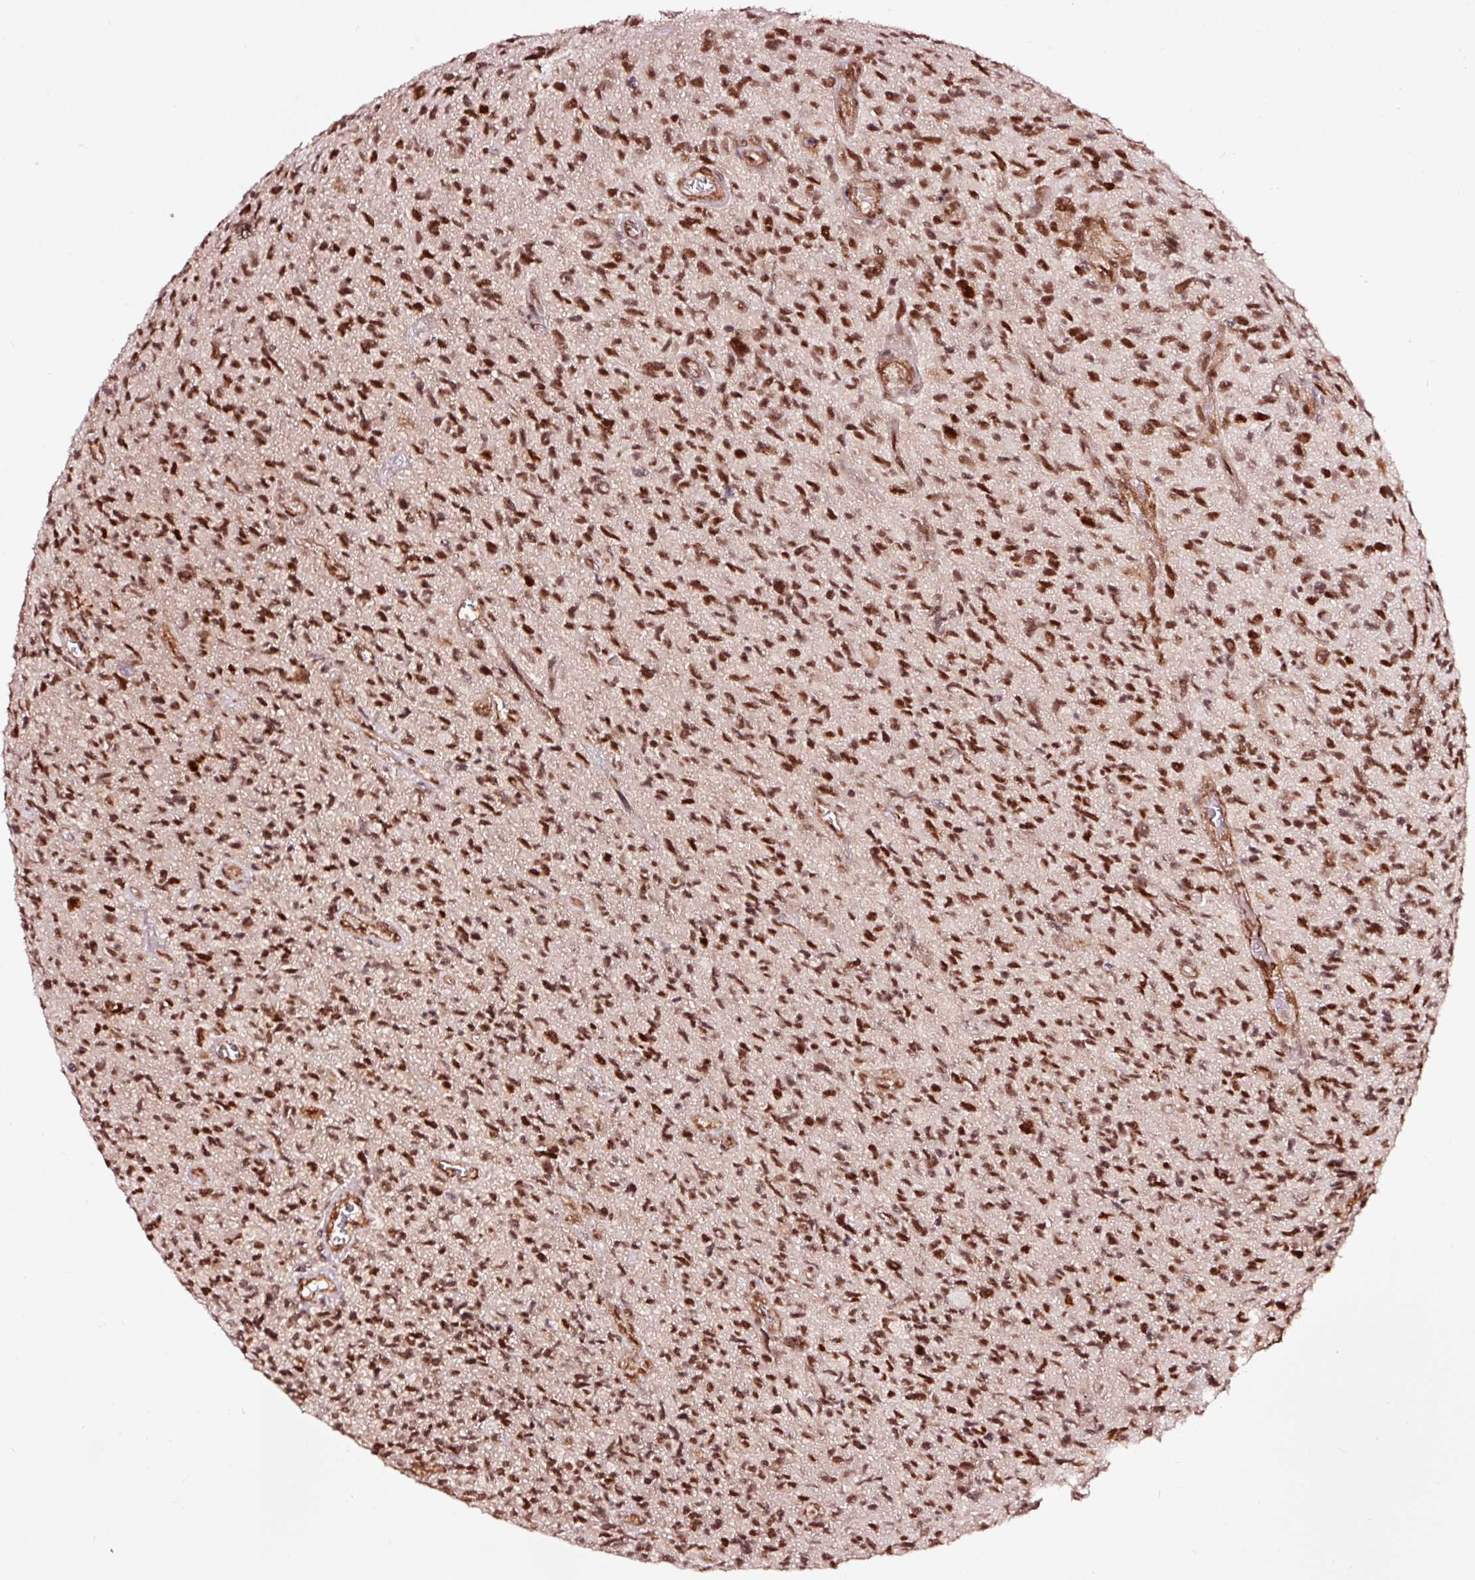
{"staining": {"intensity": "strong", "quantity": ">75%", "location": "nuclear"}, "tissue": "glioma", "cell_type": "Tumor cells", "image_type": "cancer", "snomed": [{"axis": "morphology", "description": "Glioma, malignant, High grade"}, {"axis": "topography", "description": "Brain"}], "caption": "A high amount of strong nuclear staining is identified in approximately >75% of tumor cells in malignant glioma (high-grade) tissue.", "gene": "TPM1", "patient": {"sex": "male", "age": 76}}